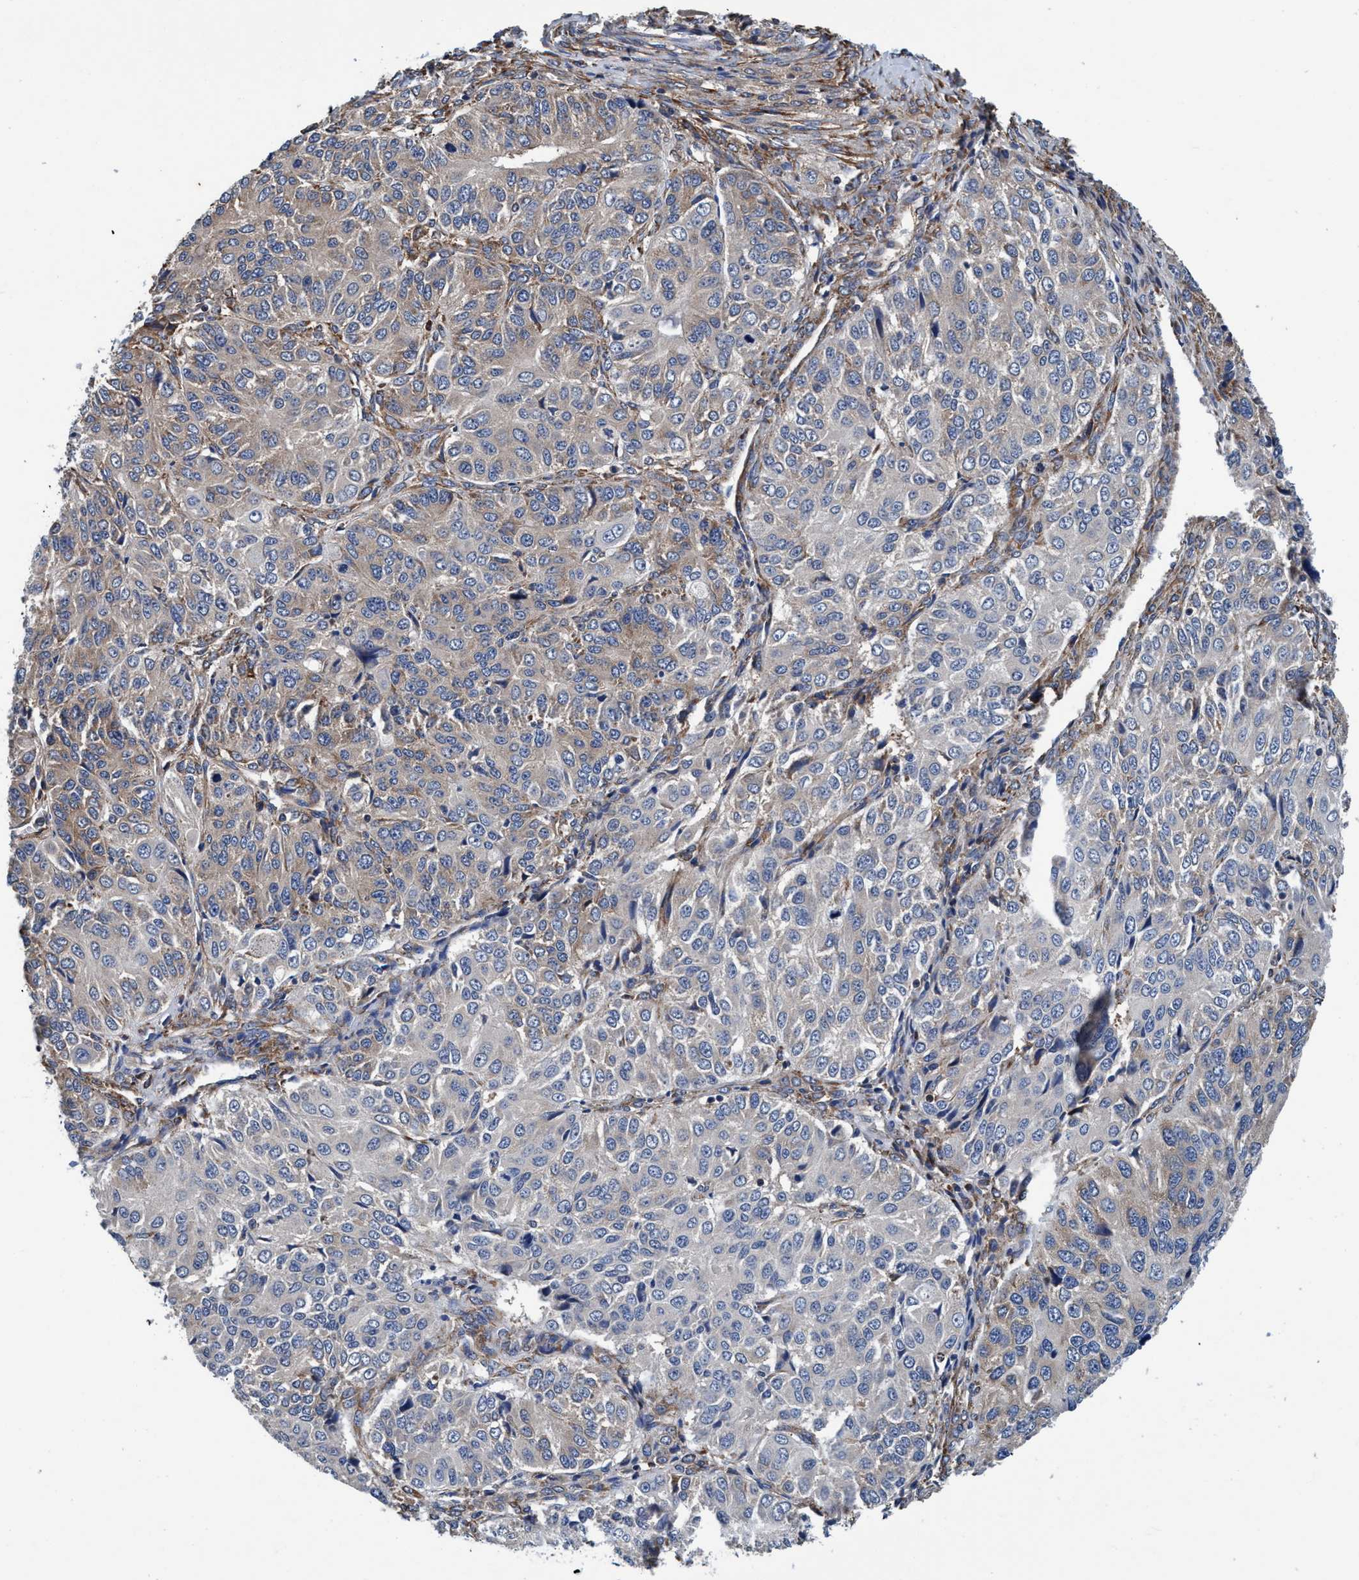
{"staining": {"intensity": "weak", "quantity": "<25%", "location": "cytoplasmic/membranous"}, "tissue": "ovarian cancer", "cell_type": "Tumor cells", "image_type": "cancer", "snomed": [{"axis": "morphology", "description": "Carcinoma, endometroid"}, {"axis": "topography", "description": "Ovary"}], "caption": "This is an immunohistochemistry (IHC) histopathology image of human ovarian endometroid carcinoma. There is no expression in tumor cells.", "gene": "ENDOG", "patient": {"sex": "female", "age": 51}}